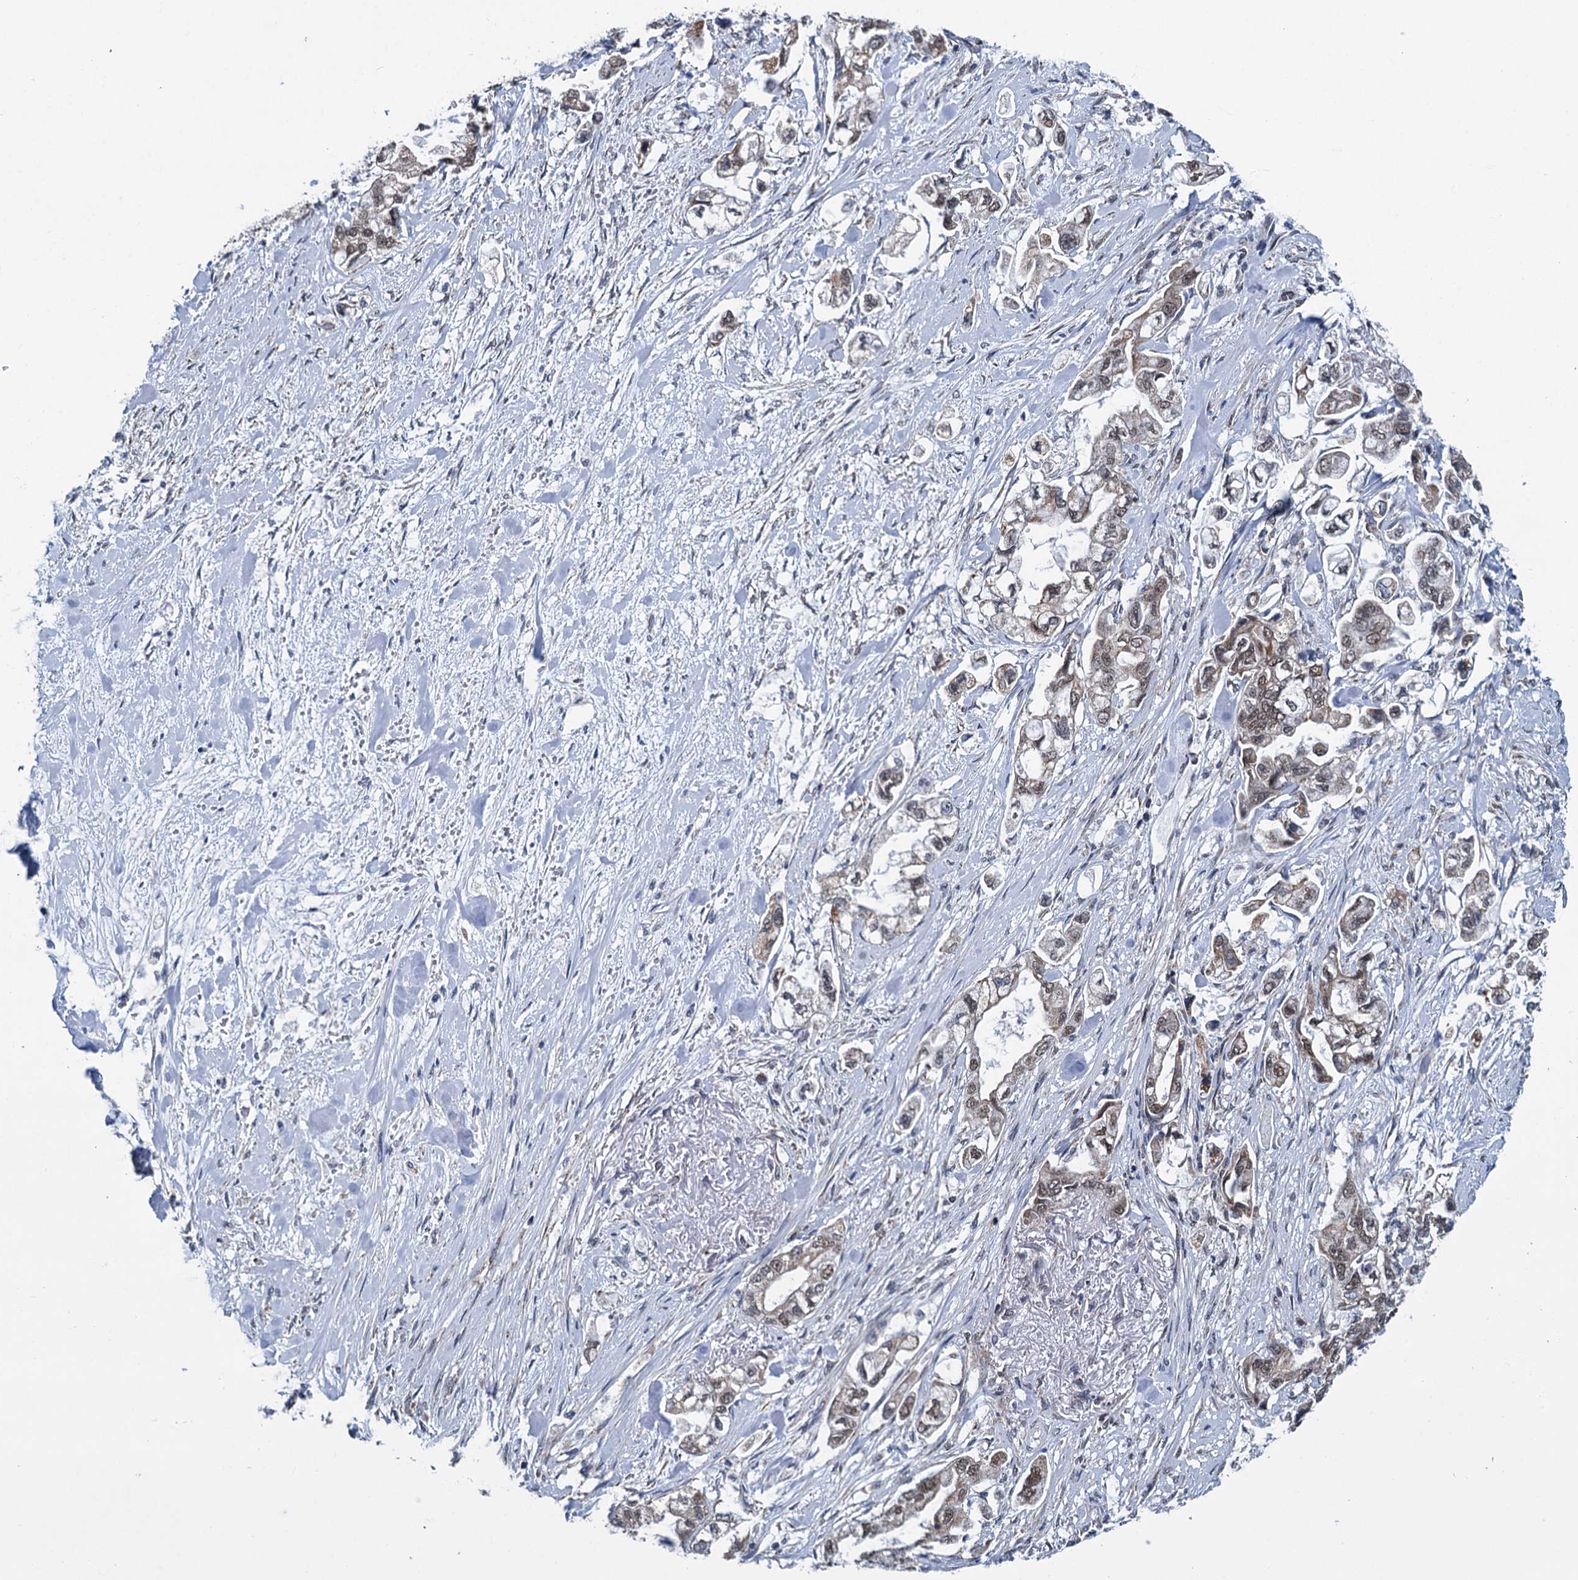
{"staining": {"intensity": "moderate", "quantity": ">75%", "location": "cytoplasmic/membranous,nuclear"}, "tissue": "stomach cancer", "cell_type": "Tumor cells", "image_type": "cancer", "snomed": [{"axis": "morphology", "description": "Adenocarcinoma, NOS"}, {"axis": "topography", "description": "Stomach"}], "caption": "This histopathology image shows IHC staining of stomach cancer, with medium moderate cytoplasmic/membranous and nuclear expression in approximately >75% of tumor cells.", "gene": "MORN3", "patient": {"sex": "male", "age": 62}}